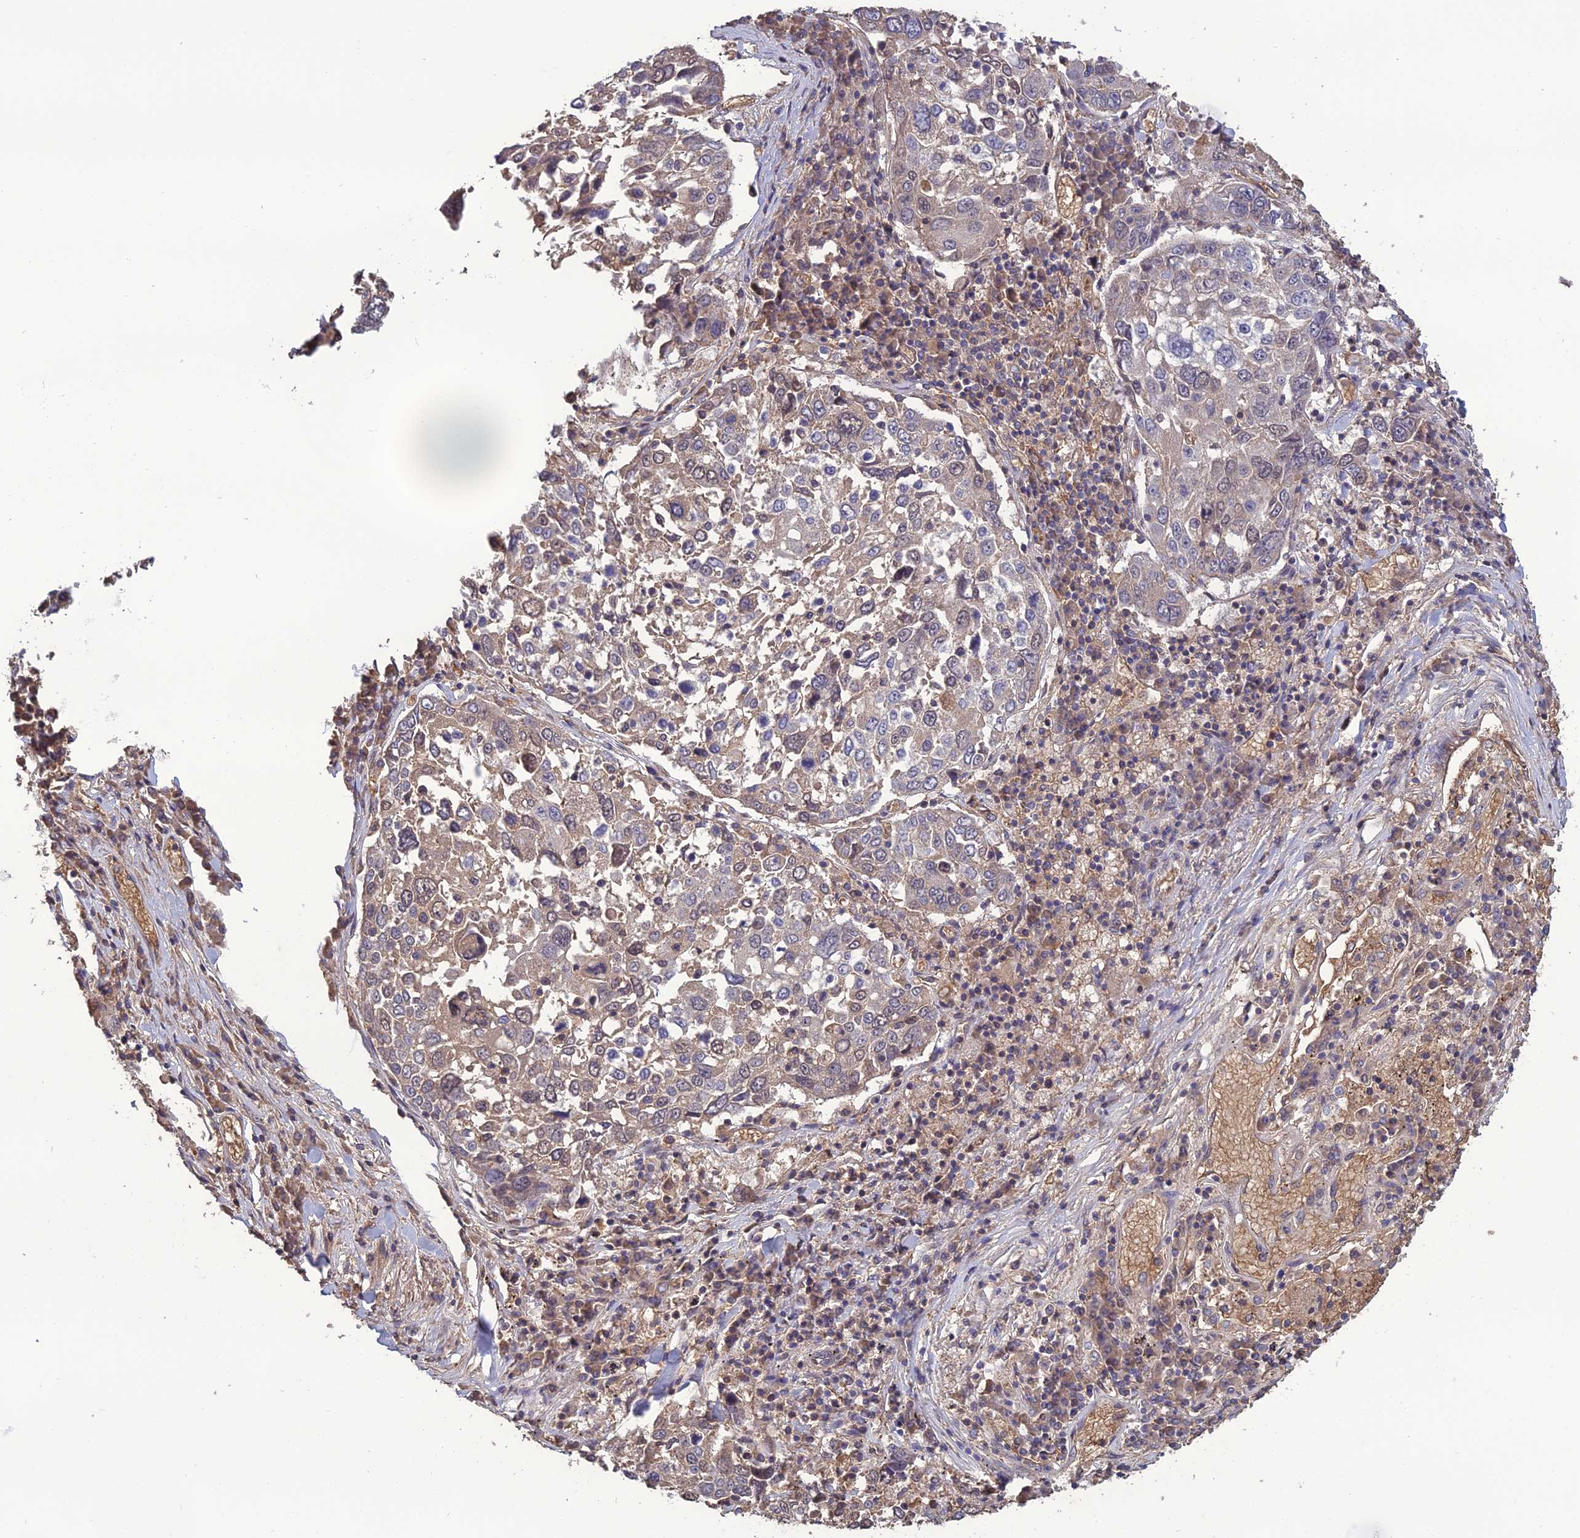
{"staining": {"intensity": "negative", "quantity": "none", "location": "none"}, "tissue": "lung cancer", "cell_type": "Tumor cells", "image_type": "cancer", "snomed": [{"axis": "morphology", "description": "Squamous cell carcinoma, NOS"}, {"axis": "topography", "description": "Lung"}], "caption": "Immunohistochemical staining of squamous cell carcinoma (lung) reveals no significant staining in tumor cells.", "gene": "GALR2", "patient": {"sex": "male", "age": 65}}